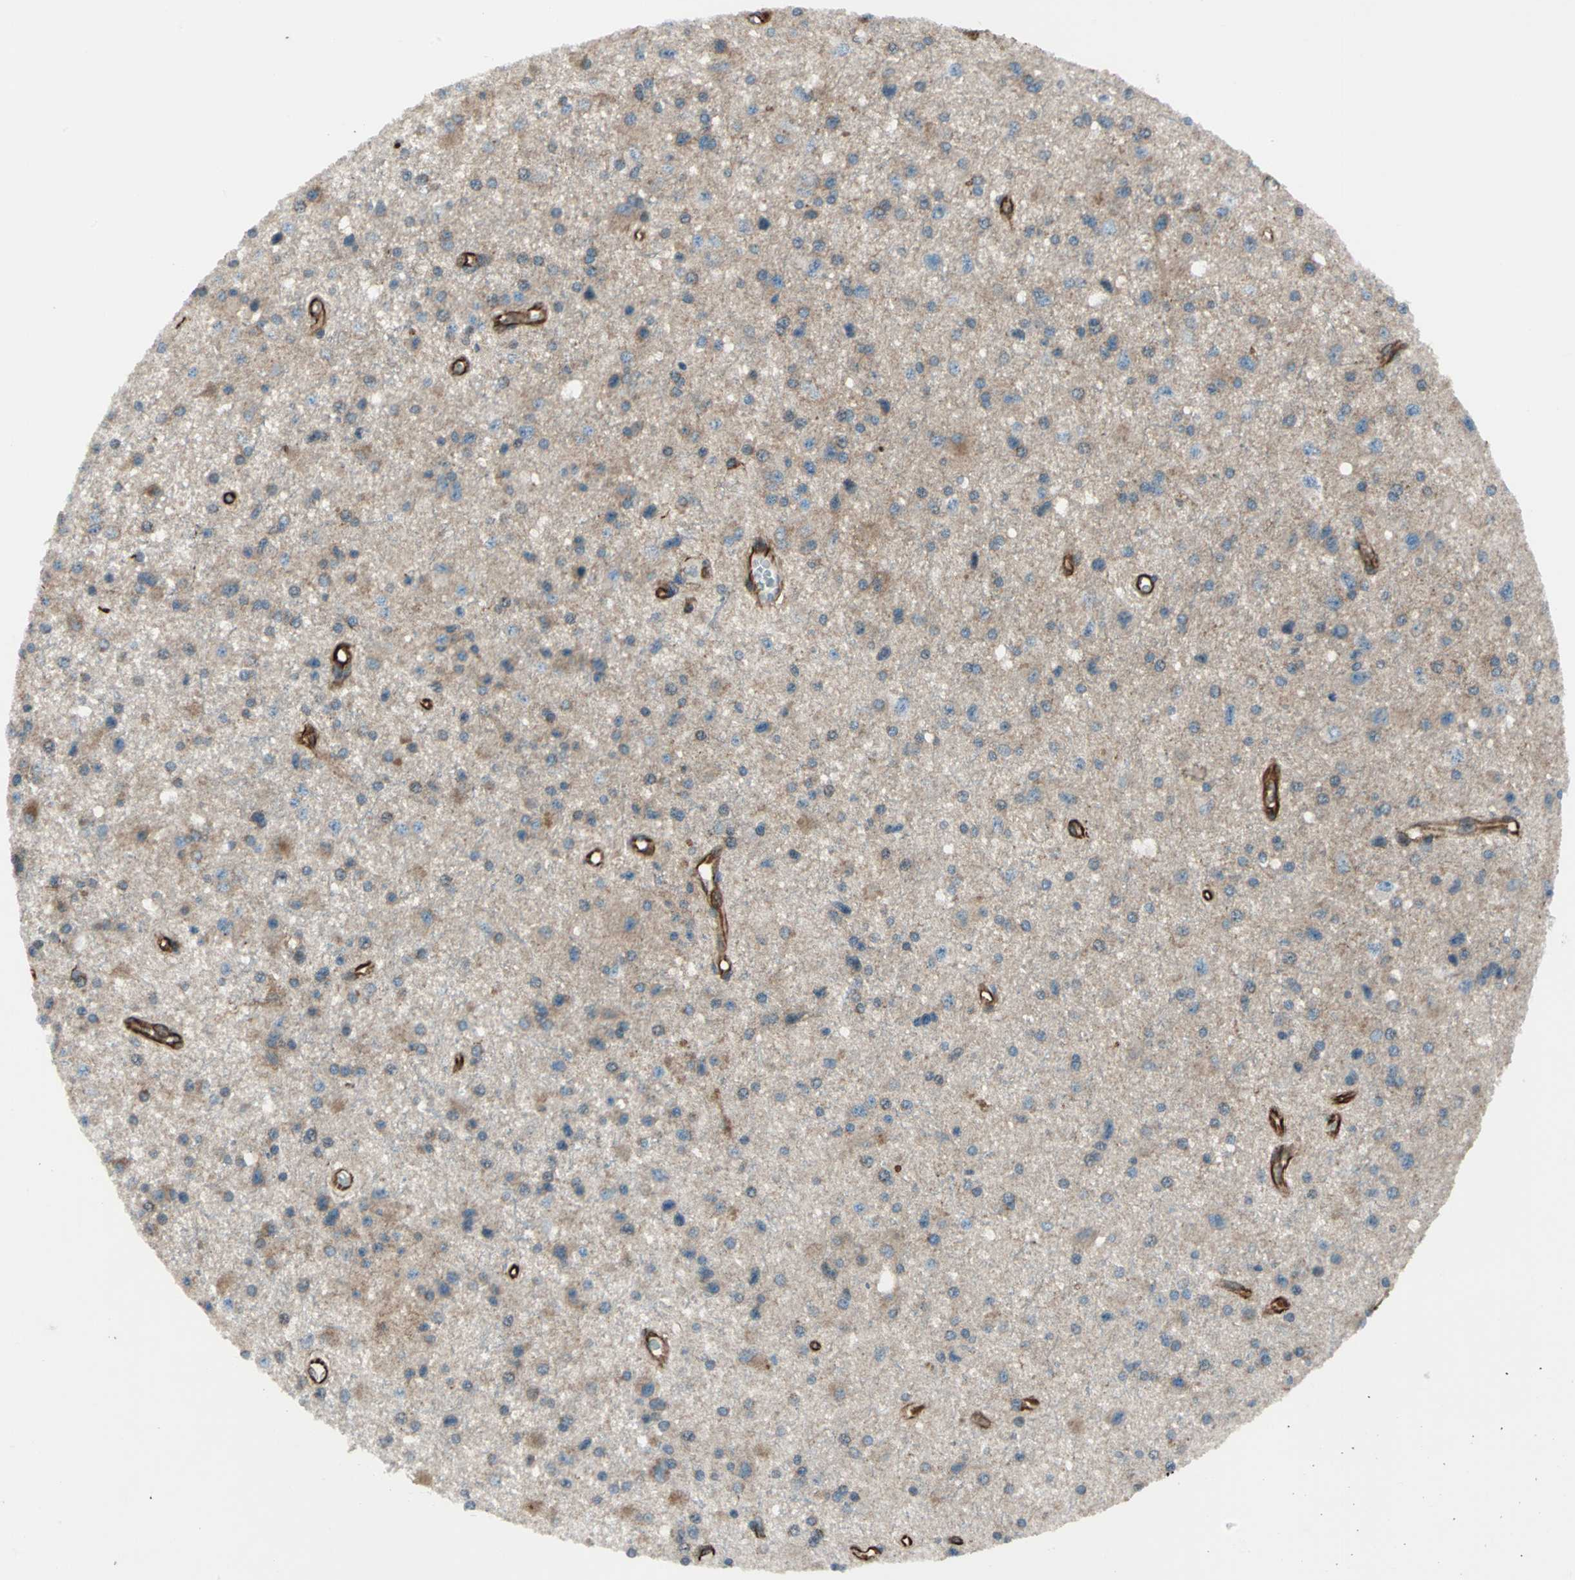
{"staining": {"intensity": "moderate", "quantity": ">75%", "location": "cytoplasmic/membranous"}, "tissue": "glioma", "cell_type": "Tumor cells", "image_type": "cancer", "snomed": [{"axis": "morphology", "description": "Glioma, malignant, Low grade"}, {"axis": "topography", "description": "Brain"}], "caption": "This histopathology image exhibits immunohistochemistry staining of human malignant glioma (low-grade), with medium moderate cytoplasmic/membranous staining in approximately >75% of tumor cells.", "gene": "EXD2", "patient": {"sex": "male", "age": 58}}